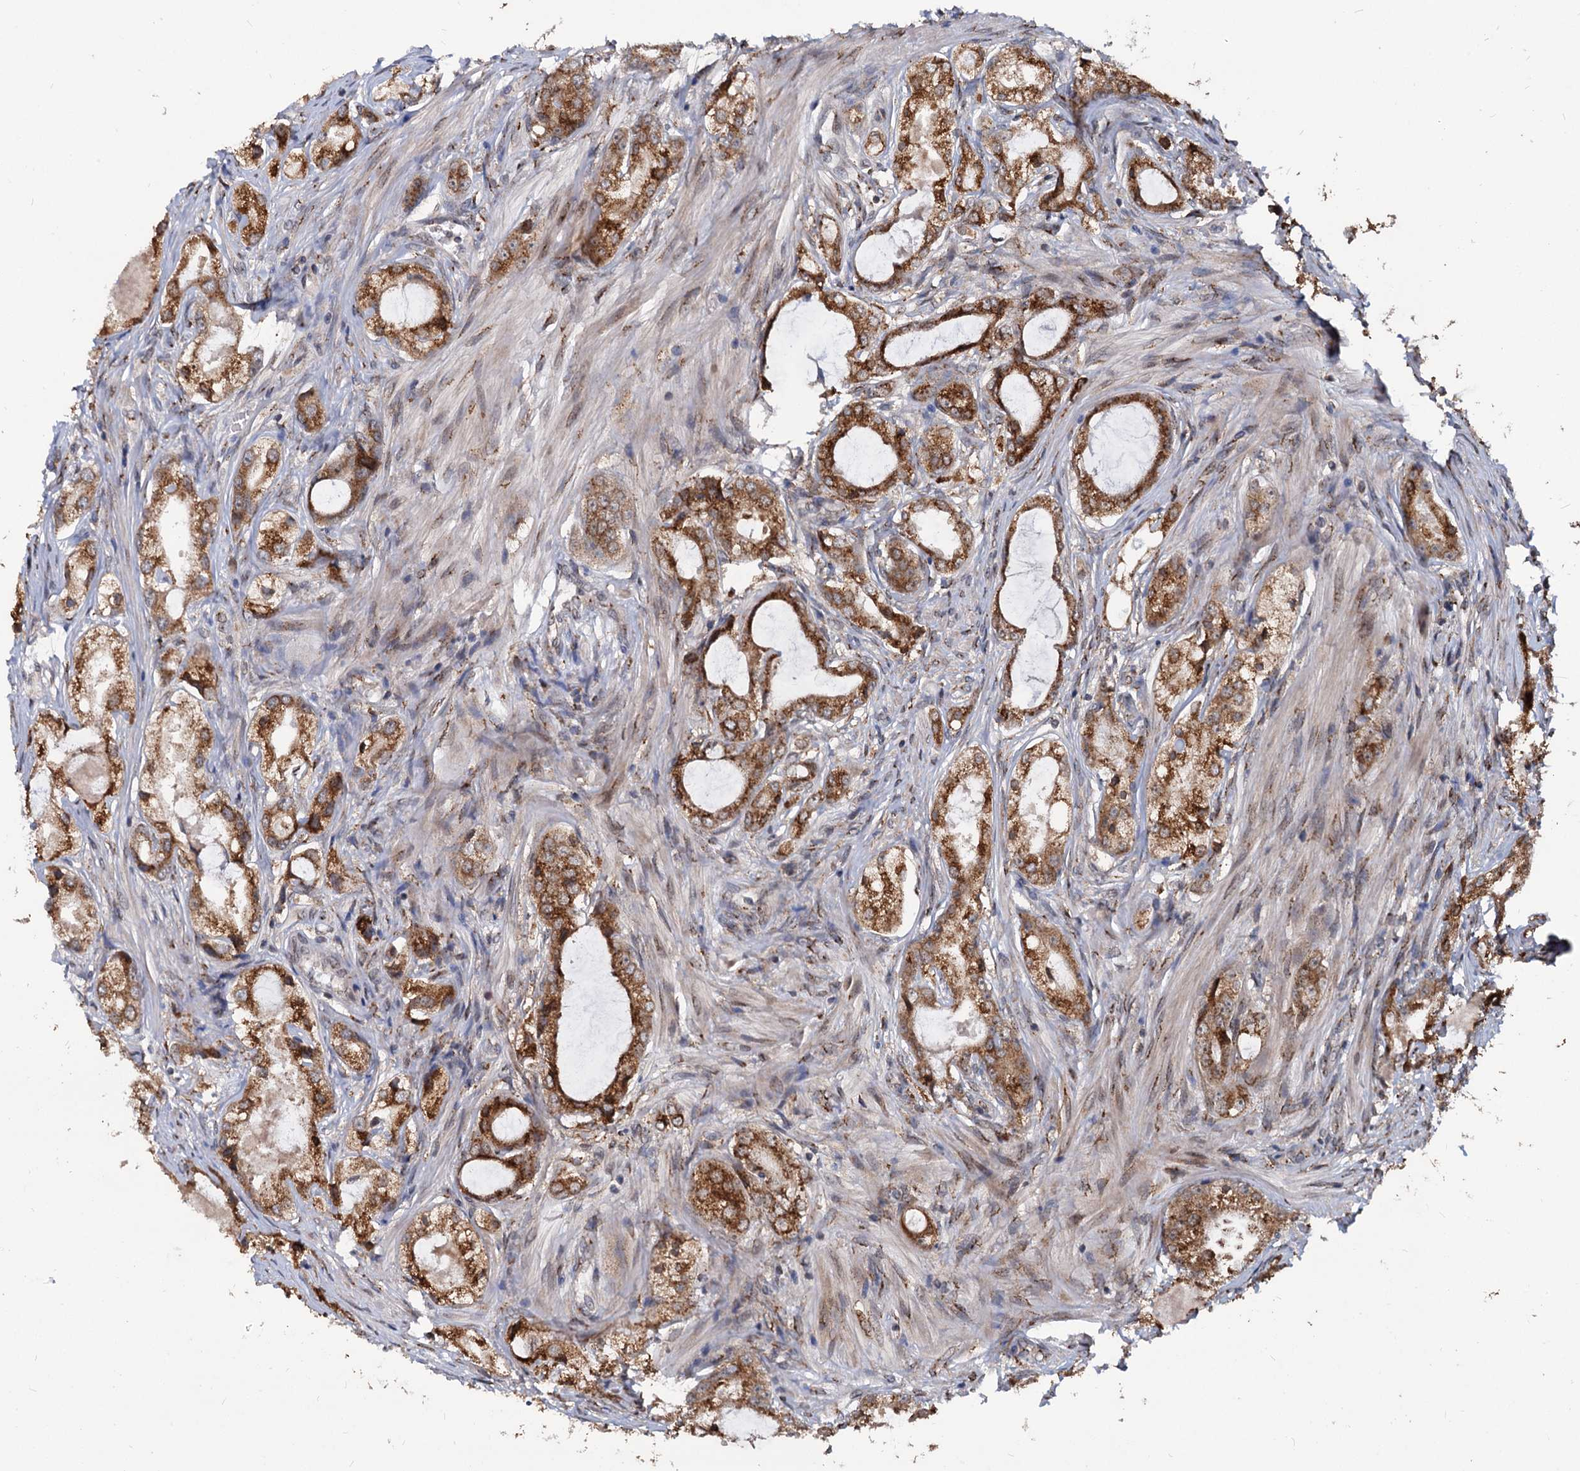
{"staining": {"intensity": "moderate", "quantity": ">75%", "location": "cytoplasmic/membranous"}, "tissue": "prostate cancer", "cell_type": "Tumor cells", "image_type": "cancer", "snomed": [{"axis": "morphology", "description": "Adenocarcinoma, Low grade"}, {"axis": "topography", "description": "Prostate"}], "caption": "The image displays staining of prostate adenocarcinoma (low-grade), revealing moderate cytoplasmic/membranous protein positivity (brown color) within tumor cells.", "gene": "SAAL1", "patient": {"sex": "male", "age": 68}}